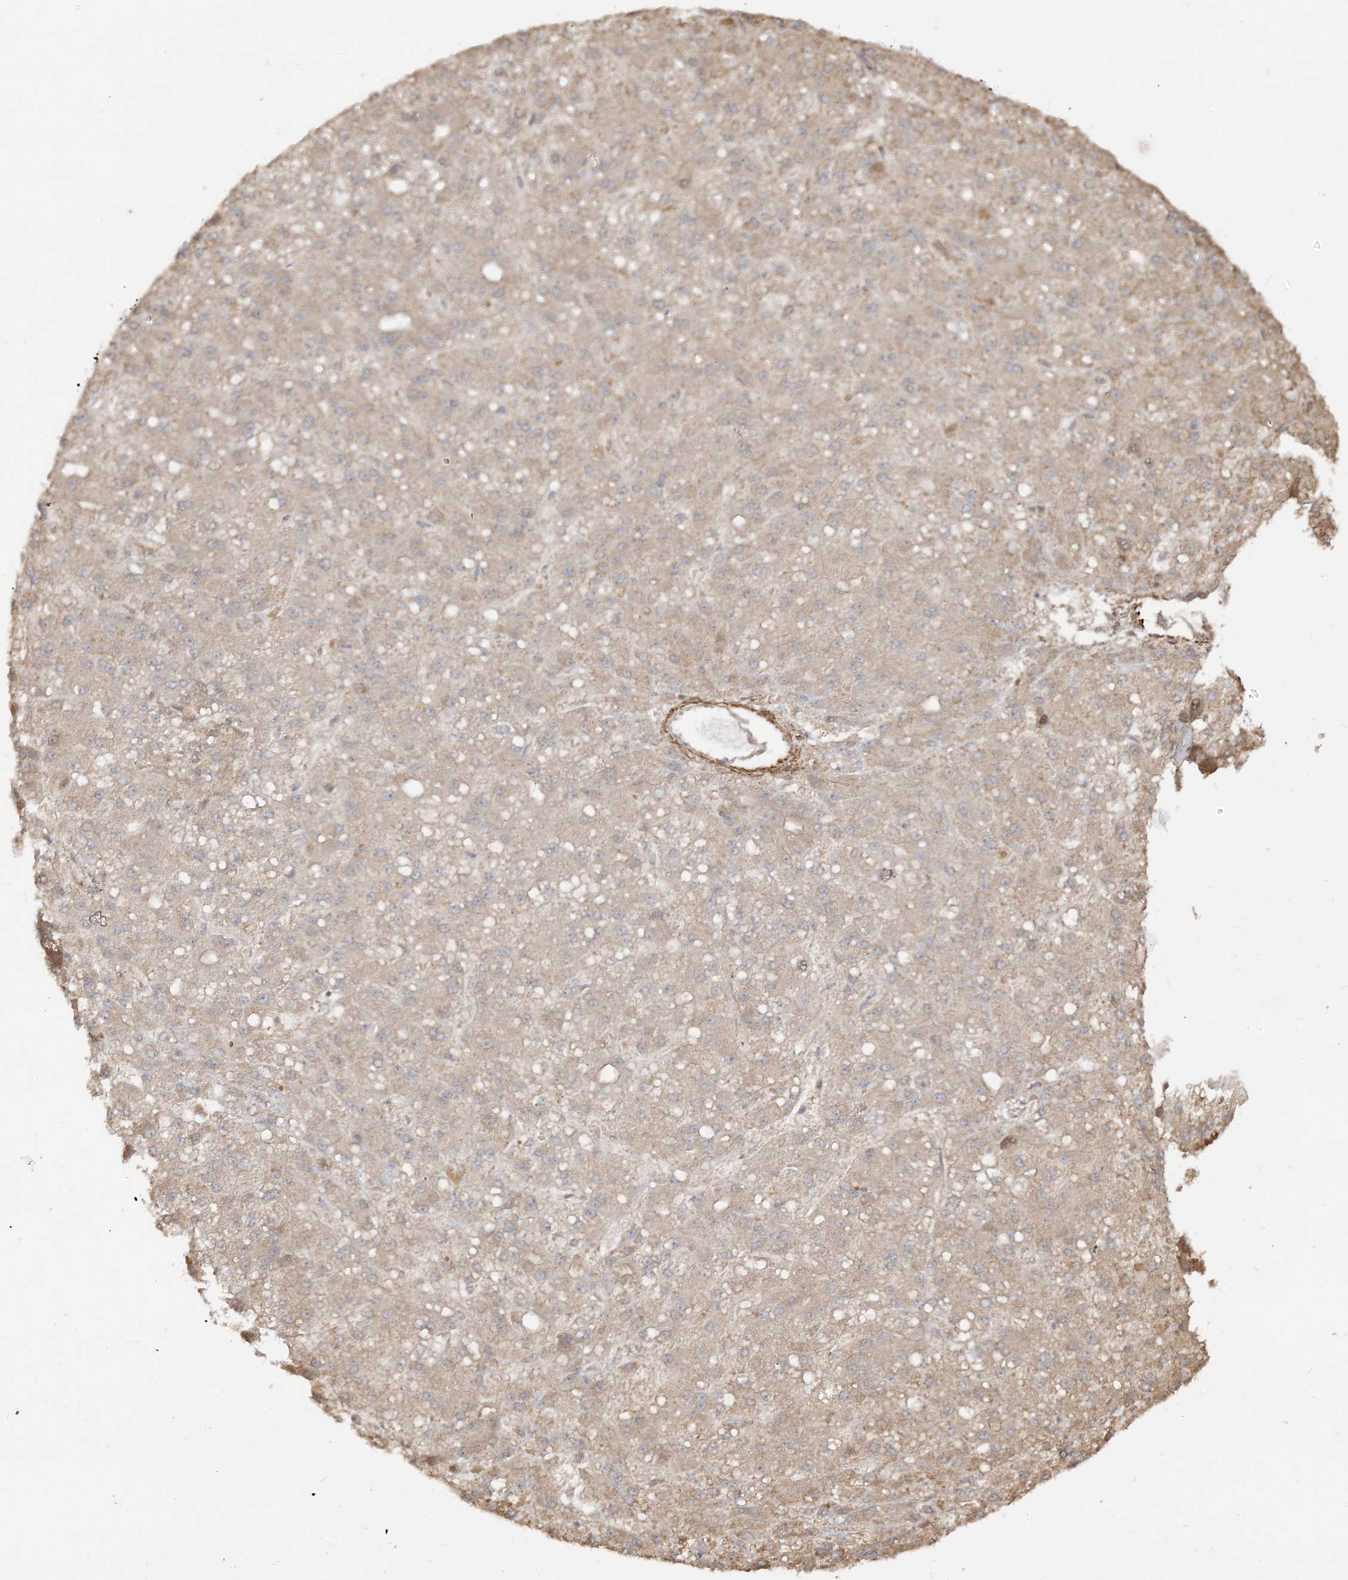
{"staining": {"intensity": "weak", "quantity": "<25%", "location": "cytoplasmic/membranous"}, "tissue": "liver cancer", "cell_type": "Tumor cells", "image_type": "cancer", "snomed": [{"axis": "morphology", "description": "Carcinoma, Hepatocellular, NOS"}, {"axis": "topography", "description": "Liver"}], "caption": "Tumor cells are negative for protein expression in human liver hepatocellular carcinoma. (DAB IHC, high magnification).", "gene": "TBCC", "patient": {"sex": "male", "age": 67}}